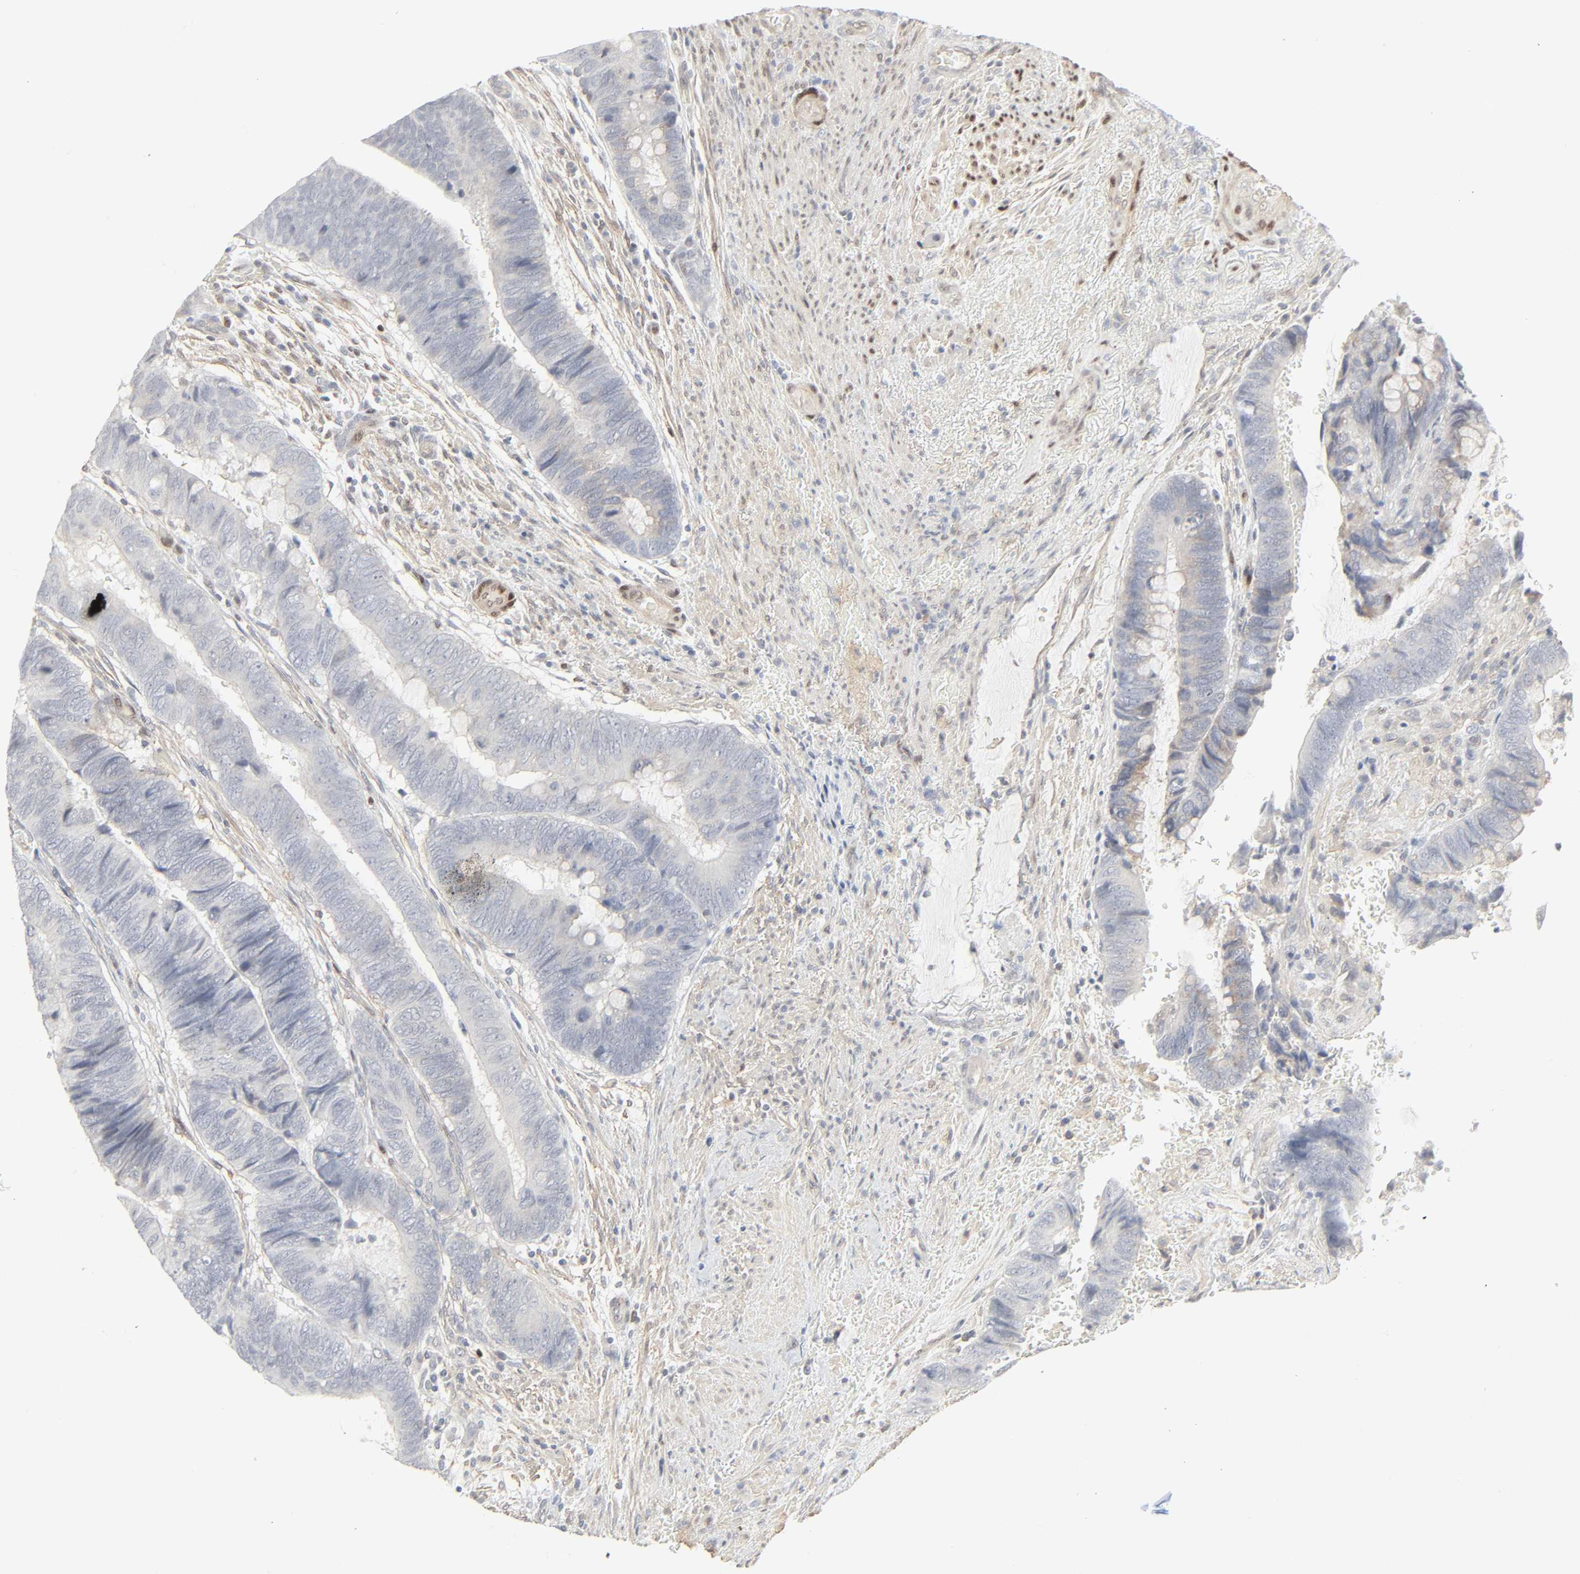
{"staining": {"intensity": "negative", "quantity": "none", "location": "none"}, "tissue": "colorectal cancer", "cell_type": "Tumor cells", "image_type": "cancer", "snomed": [{"axis": "morphology", "description": "Normal tissue, NOS"}, {"axis": "morphology", "description": "Adenocarcinoma, NOS"}, {"axis": "topography", "description": "Rectum"}], "caption": "This is an IHC photomicrograph of human adenocarcinoma (colorectal). There is no expression in tumor cells.", "gene": "ZBTB16", "patient": {"sex": "male", "age": 92}}